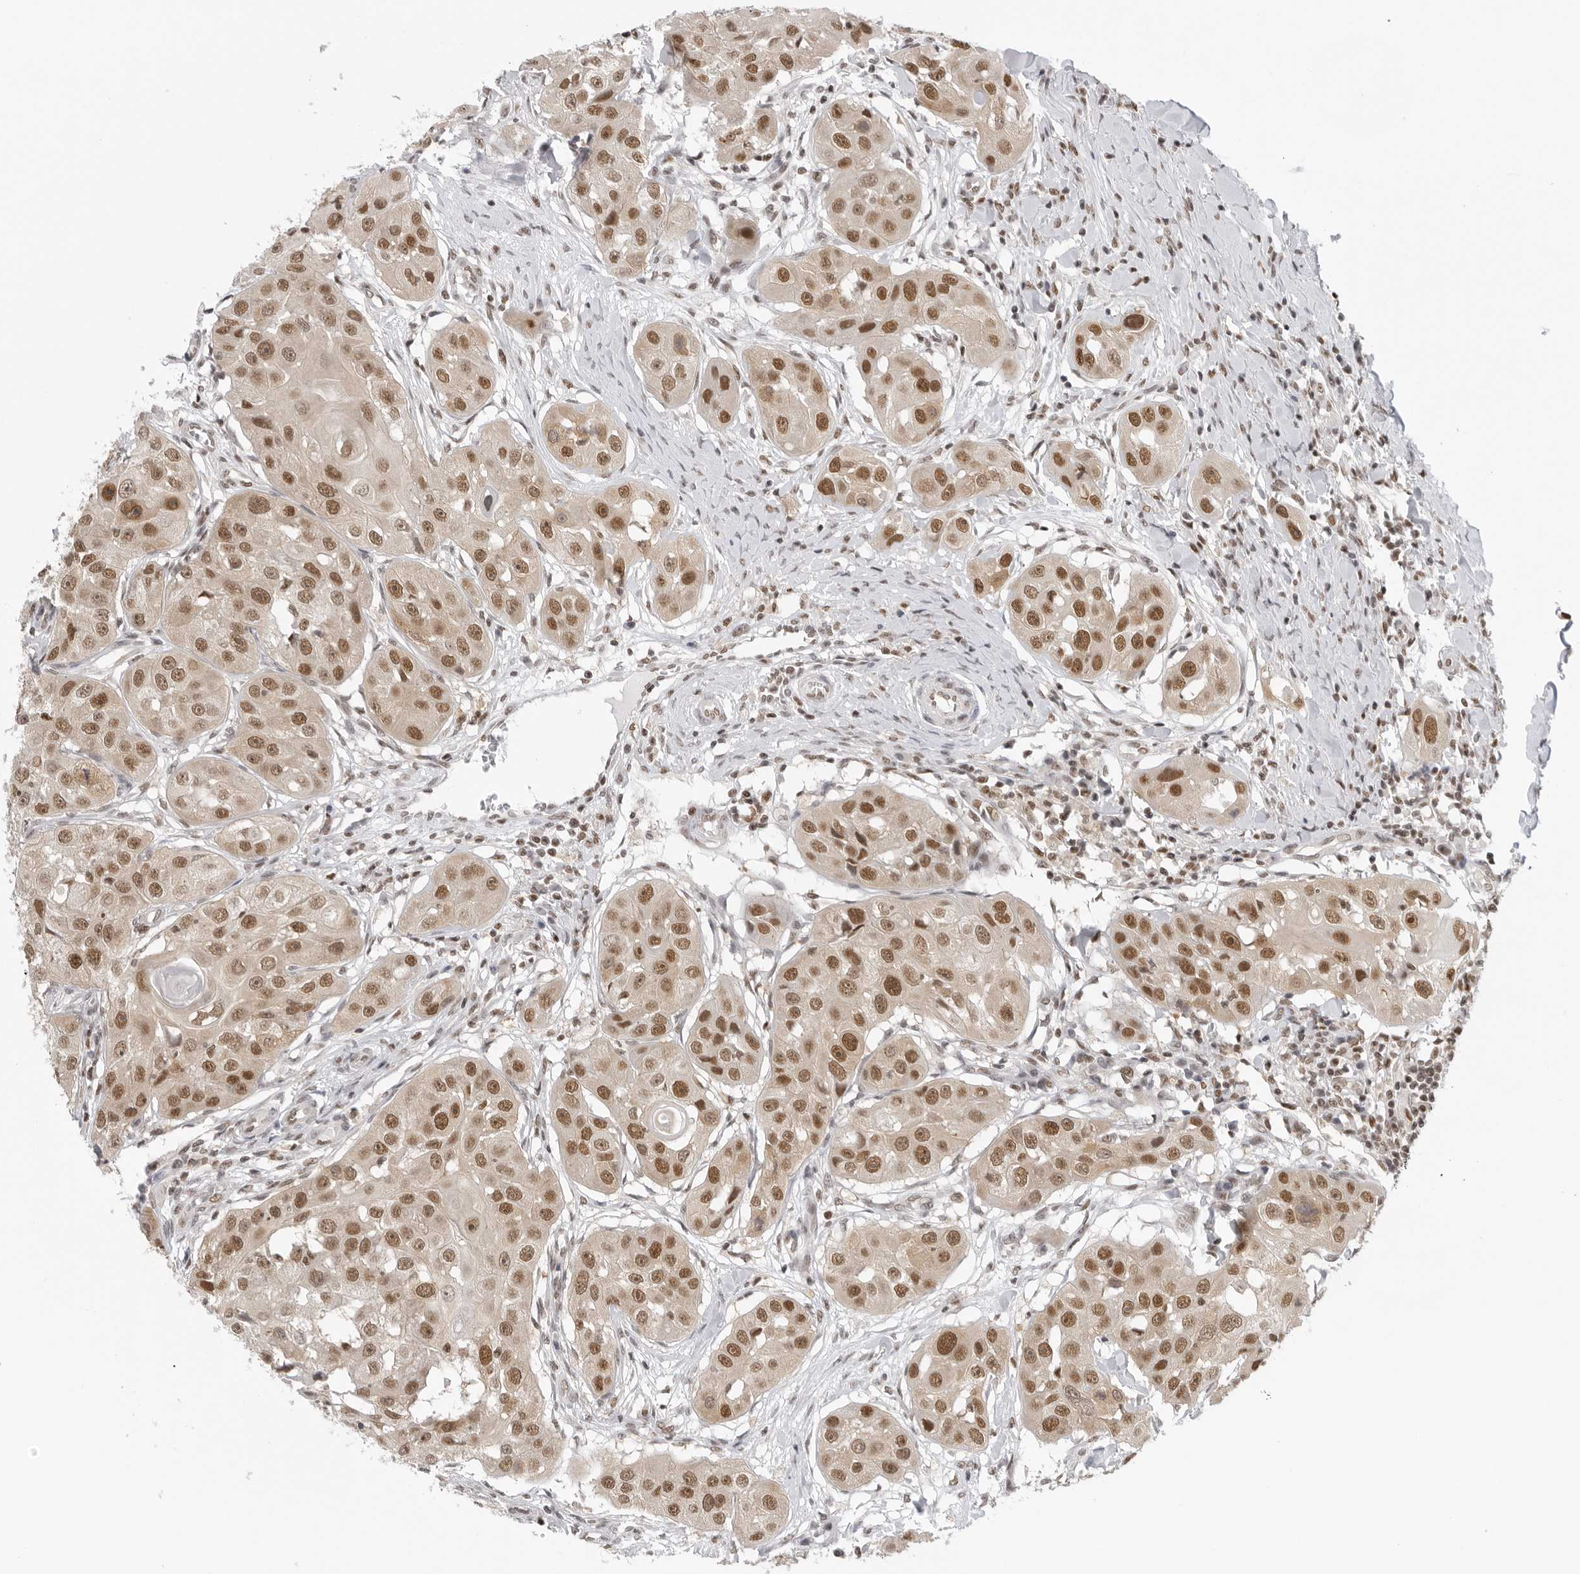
{"staining": {"intensity": "moderate", "quantity": ">75%", "location": "nuclear"}, "tissue": "head and neck cancer", "cell_type": "Tumor cells", "image_type": "cancer", "snomed": [{"axis": "morphology", "description": "Normal tissue, NOS"}, {"axis": "morphology", "description": "Squamous cell carcinoma, NOS"}, {"axis": "topography", "description": "Skeletal muscle"}, {"axis": "topography", "description": "Head-Neck"}], "caption": "DAB immunohistochemical staining of human squamous cell carcinoma (head and neck) reveals moderate nuclear protein staining in about >75% of tumor cells.", "gene": "RPA2", "patient": {"sex": "male", "age": 51}}